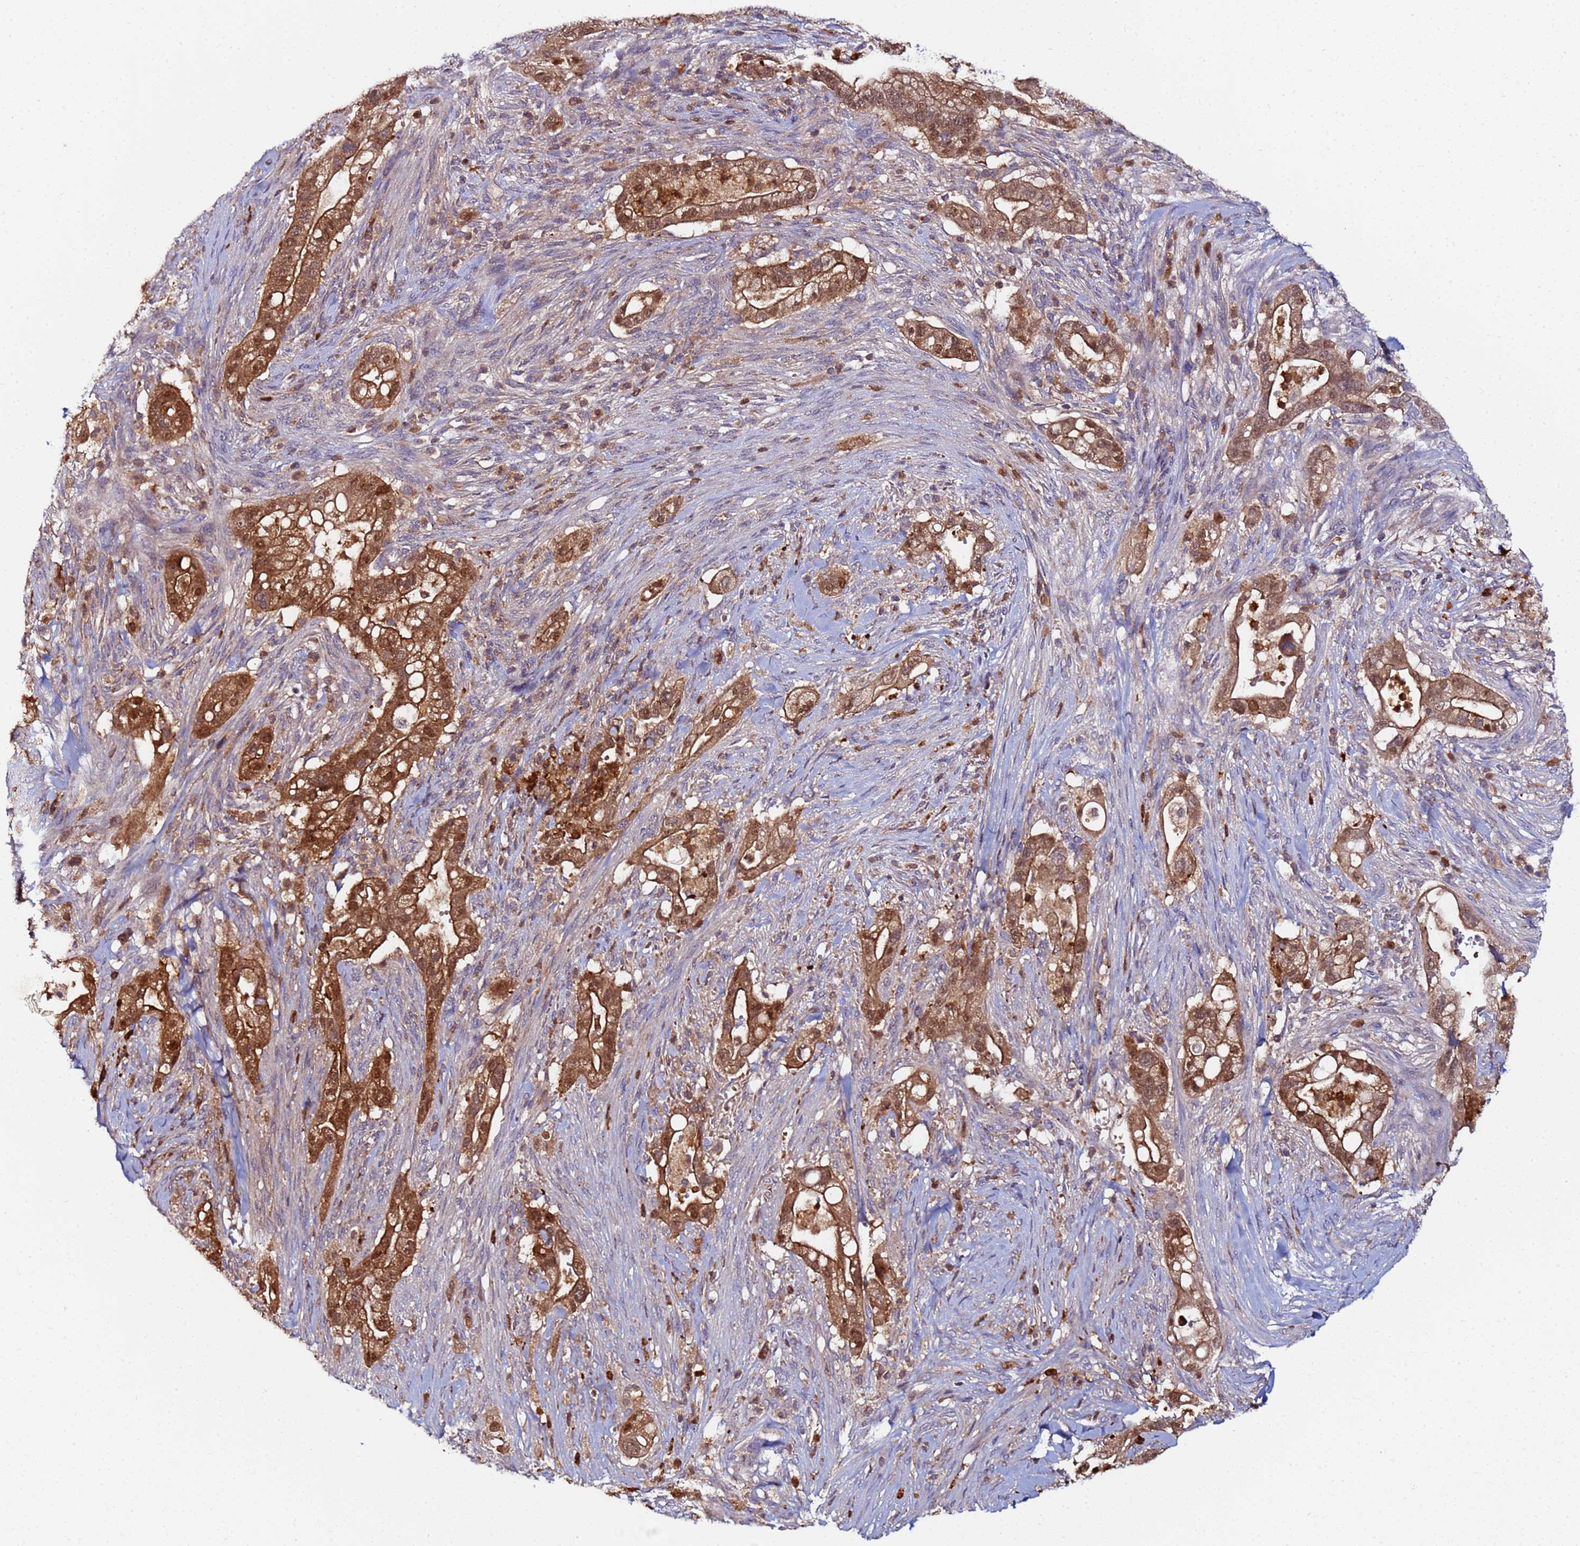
{"staining": {"intensity": "moderate", "quantity": ">75%", "location": "cytoplasmic/membranous,nuclear"}, "tissue": "pancreatic cancer", "cell_type": "Tumor cells", "image_type": "cancer", "snomed": [{"axis": "morphology", "description": "Adenocarcinoma, NOS"}, {"axis": "topography", "description": "Pancreas"}], "caption": "Adenocarcinoma (pancreatic) tissue reveals moderate cytoplasmic/membranous and nuclear positivity in approximately >75% of tumor cells", "gene": "CCDC127", "patient": {"sex": "male", "age": 44}}